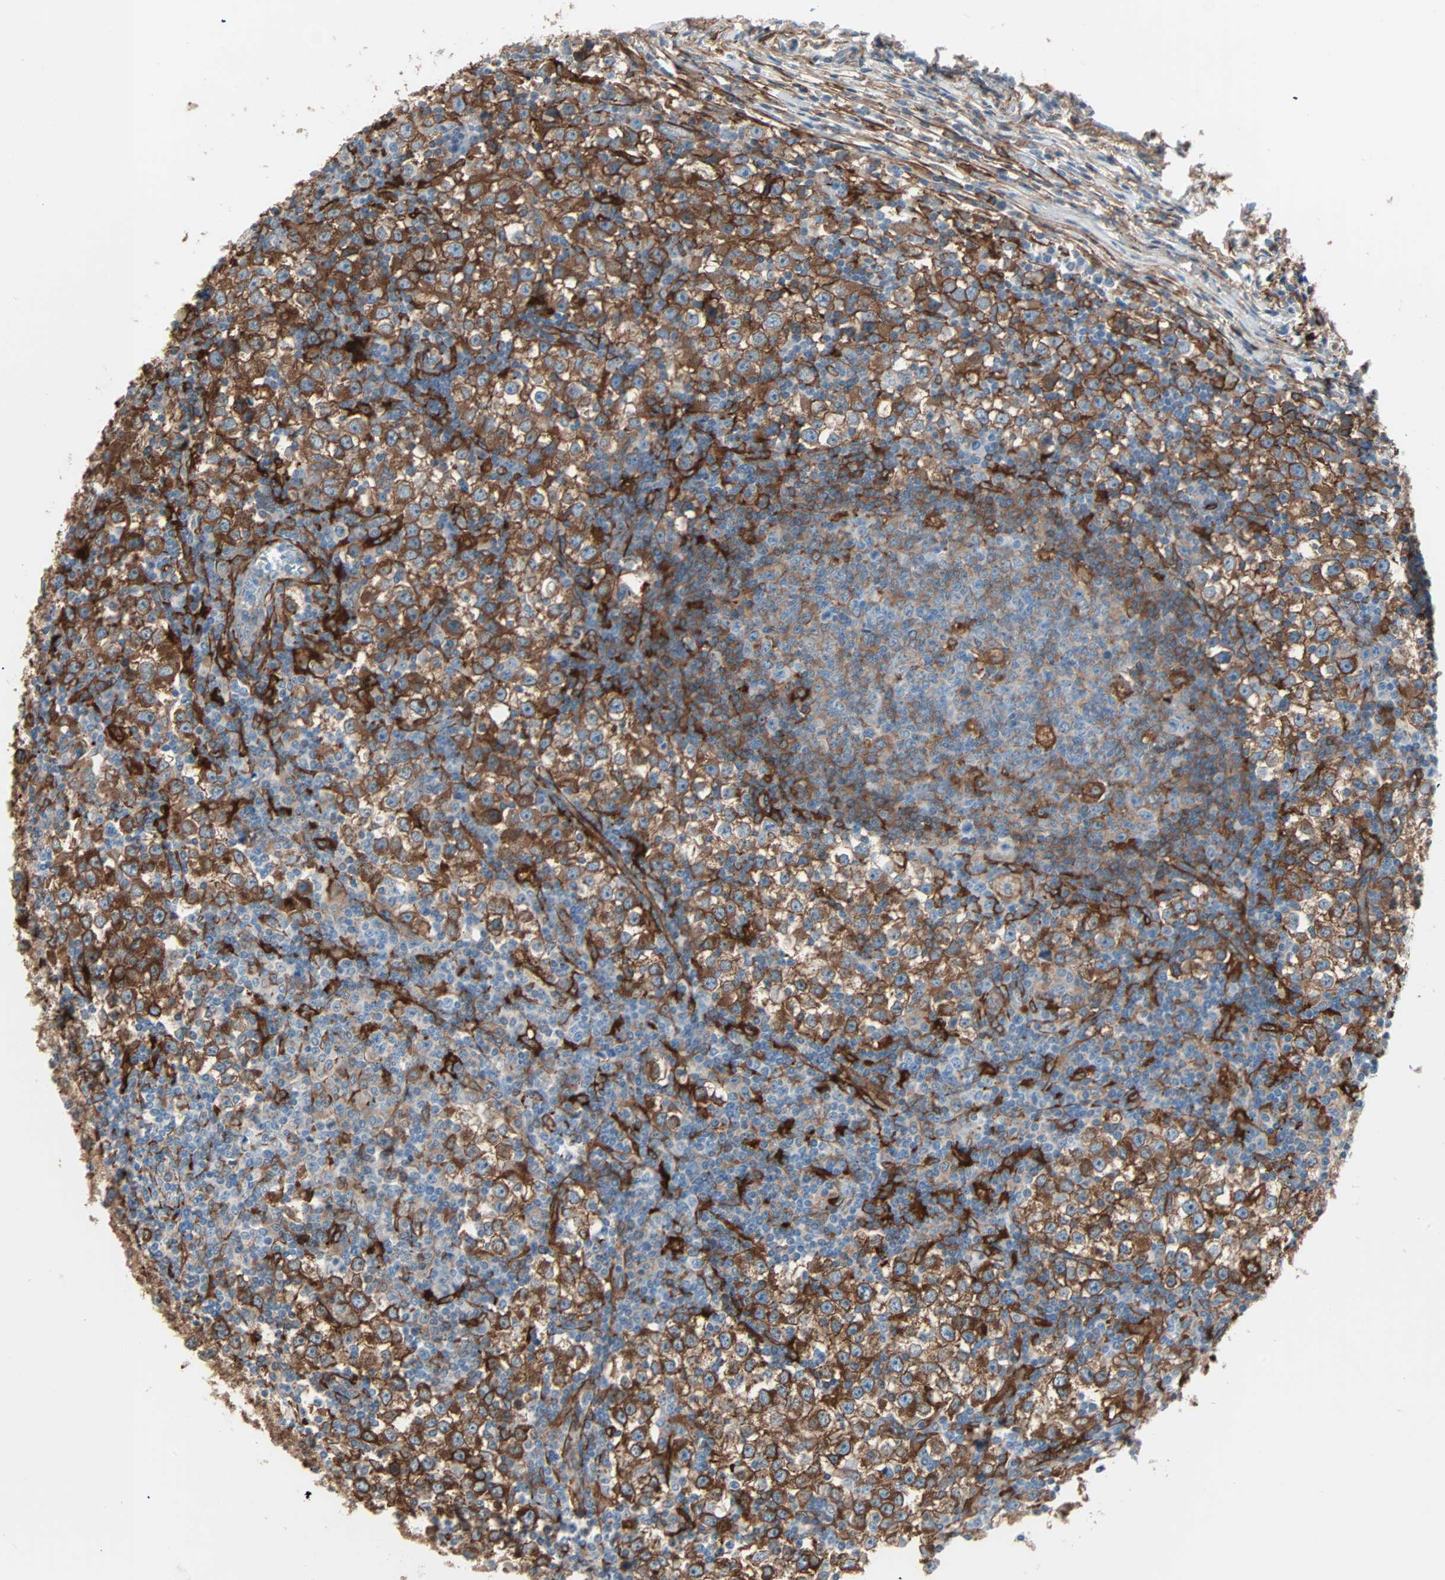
{"staining": {"intensity": "strong", "quantity": ">75%", "location": "cytoplasmic/membranous"}, "tissue": "testis cancer", "cell_type": "Tumor cells", "image_type": "cancer", "snomed": [{"axis": "morphology", "description": "Seminoma, NOS"}, {"axis": "topography", "description": "Testis"}], "caption": "High-power microscopy captured an immunohistochemistry photomicrograph of testis cancer, revealing strong cytoplasmic/membranous expression in approximately >75% of tumor cells.", "gene": "EPB41L2", "patient": {"sex": "male", "age": 65}}